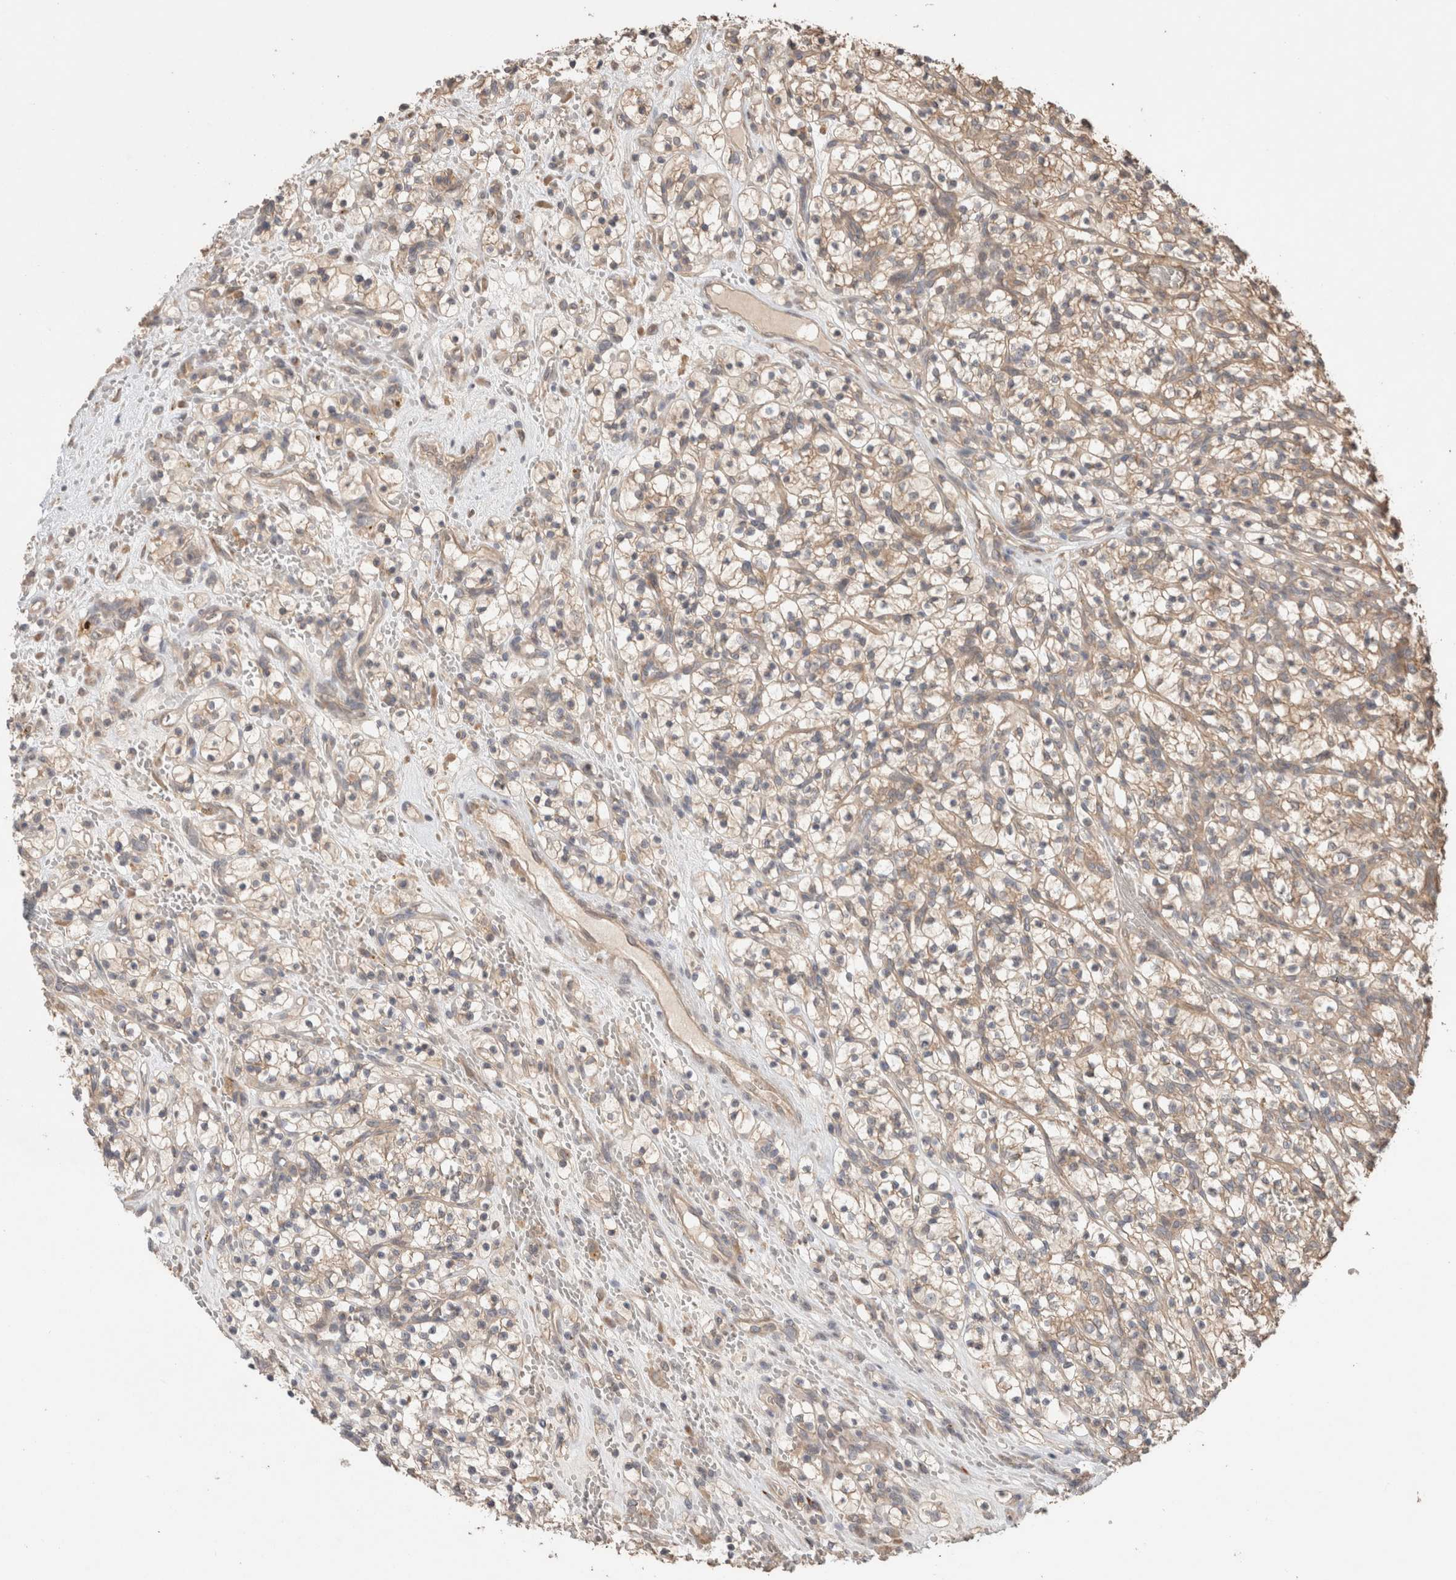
{"staining": {"intensity": "weak", "quantity": "25%-75%", "location": "cytoplasmic/membranous"}, "tissue": "renal cancer", "cell_type": "Tumor cells", "image_type": "cancer", "snomed": [{"axis": "morphology", "description": "Adenocarcinoma, NOS"}, {"axis": "topography", "description": "Kidney"}], "caption": "High-power microscopy captured an immunohistochemistry (IHC) image of renal cancer (adenocarcinoma), revealing weak cytoplasmic/membranous staining in approximately 25%-75% of tumor cells. (IHC, brightfield microscopy, high magnification).", "gene": "HROB", "patient": {"sex": "female", "age": 57}}